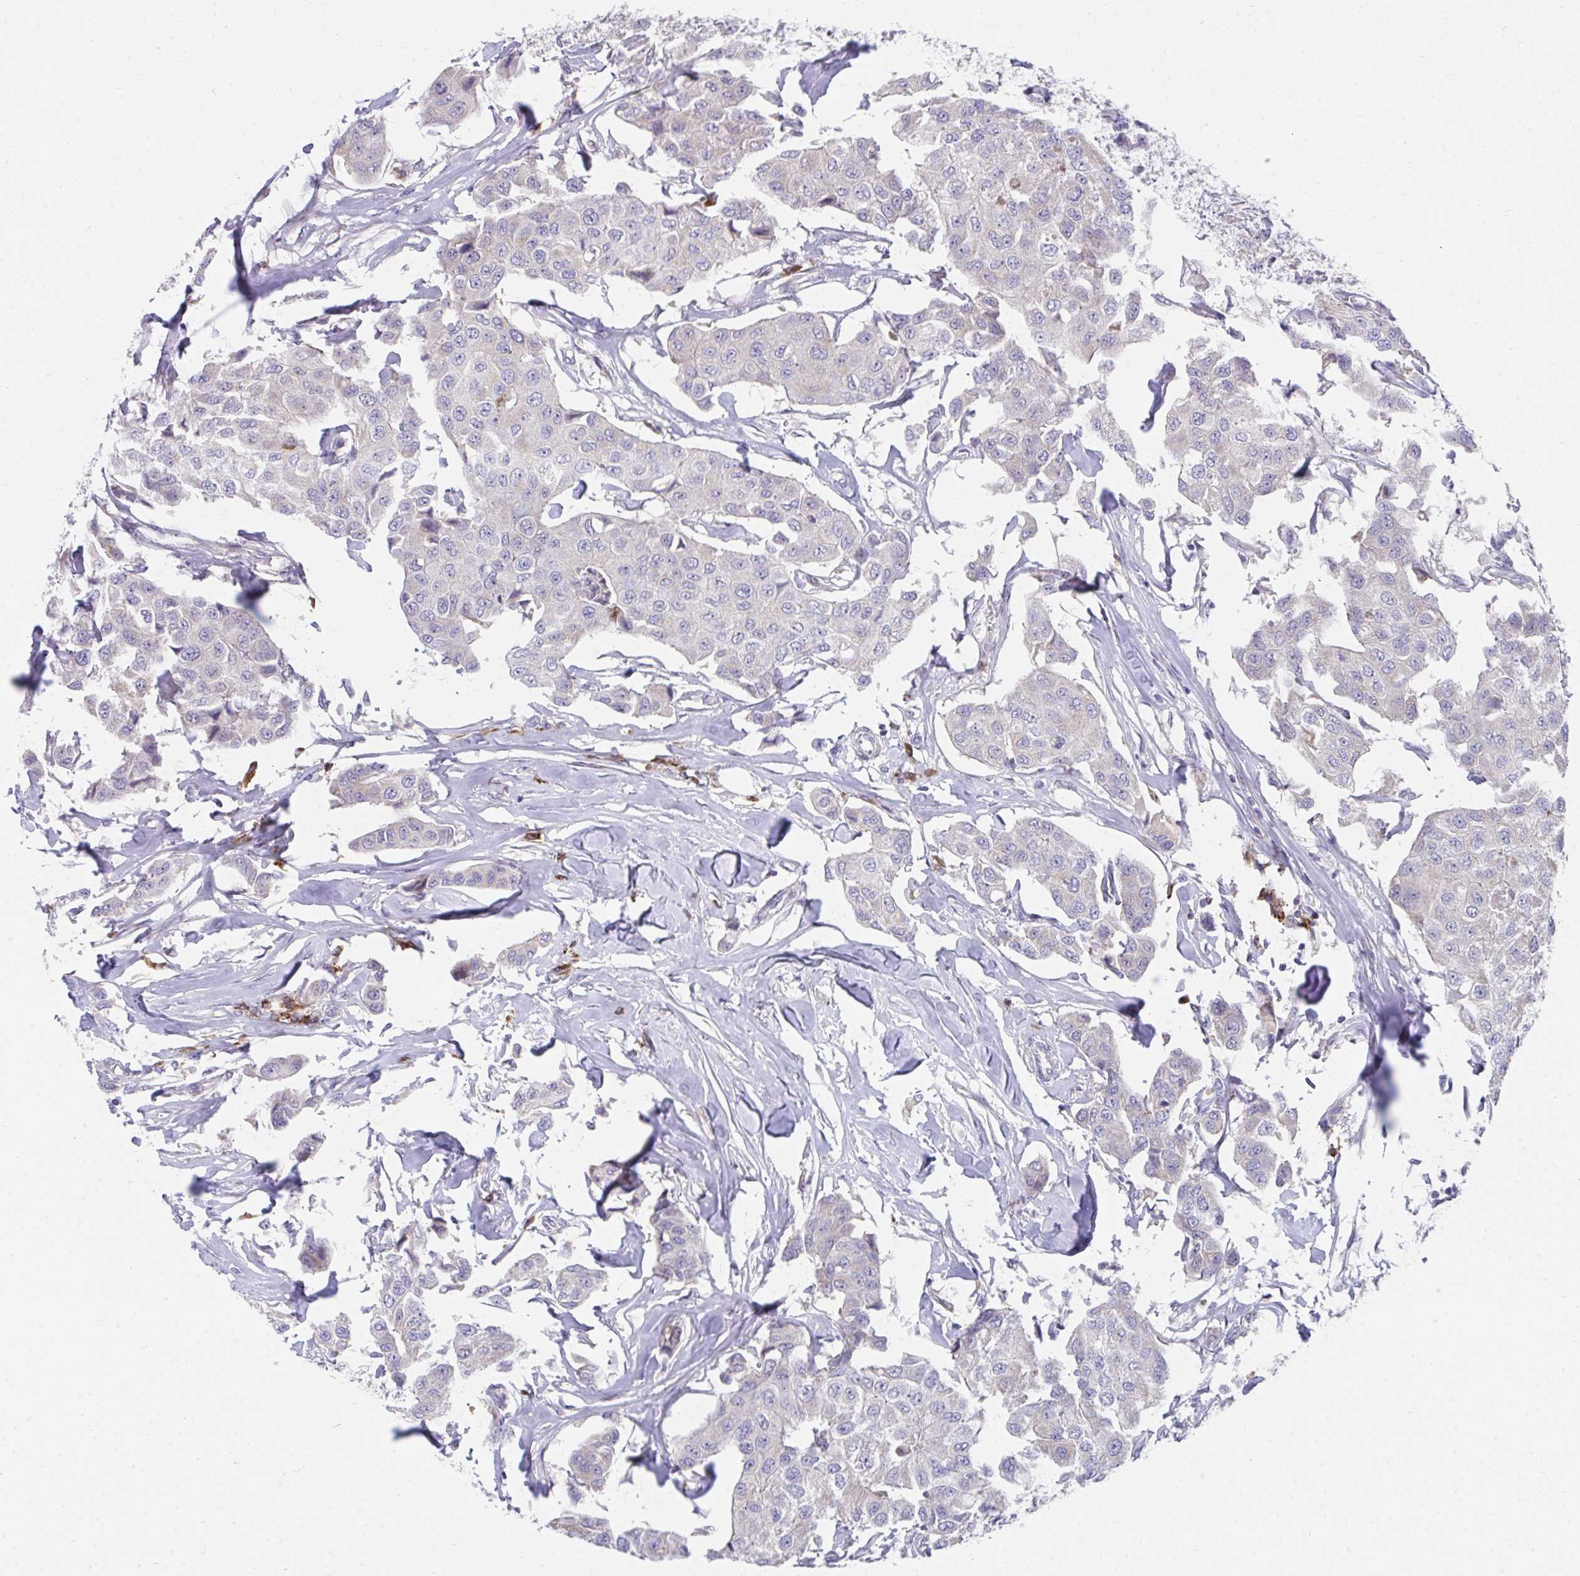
{"staining": {"intensity": "negative", "quantity": "none", "location": "none"}, "tissue": "breast cancer", "cell_type": "Tumor cells", "image_type": "cancer", "snomed": [{"axis": "morphology", "description": "Duct carcinoma"}, {"axis": "topography", "description": "Breast"}, {"axis": "topography", "description": "Lymph node"}], "caption": "Immunohistochemistry (IHC) of human breast cancer (intraductal carcinoma) shows no staining in tumor cells.", "gene": "SLAMF7", "patient": {"sex": "female", "age": 80}}